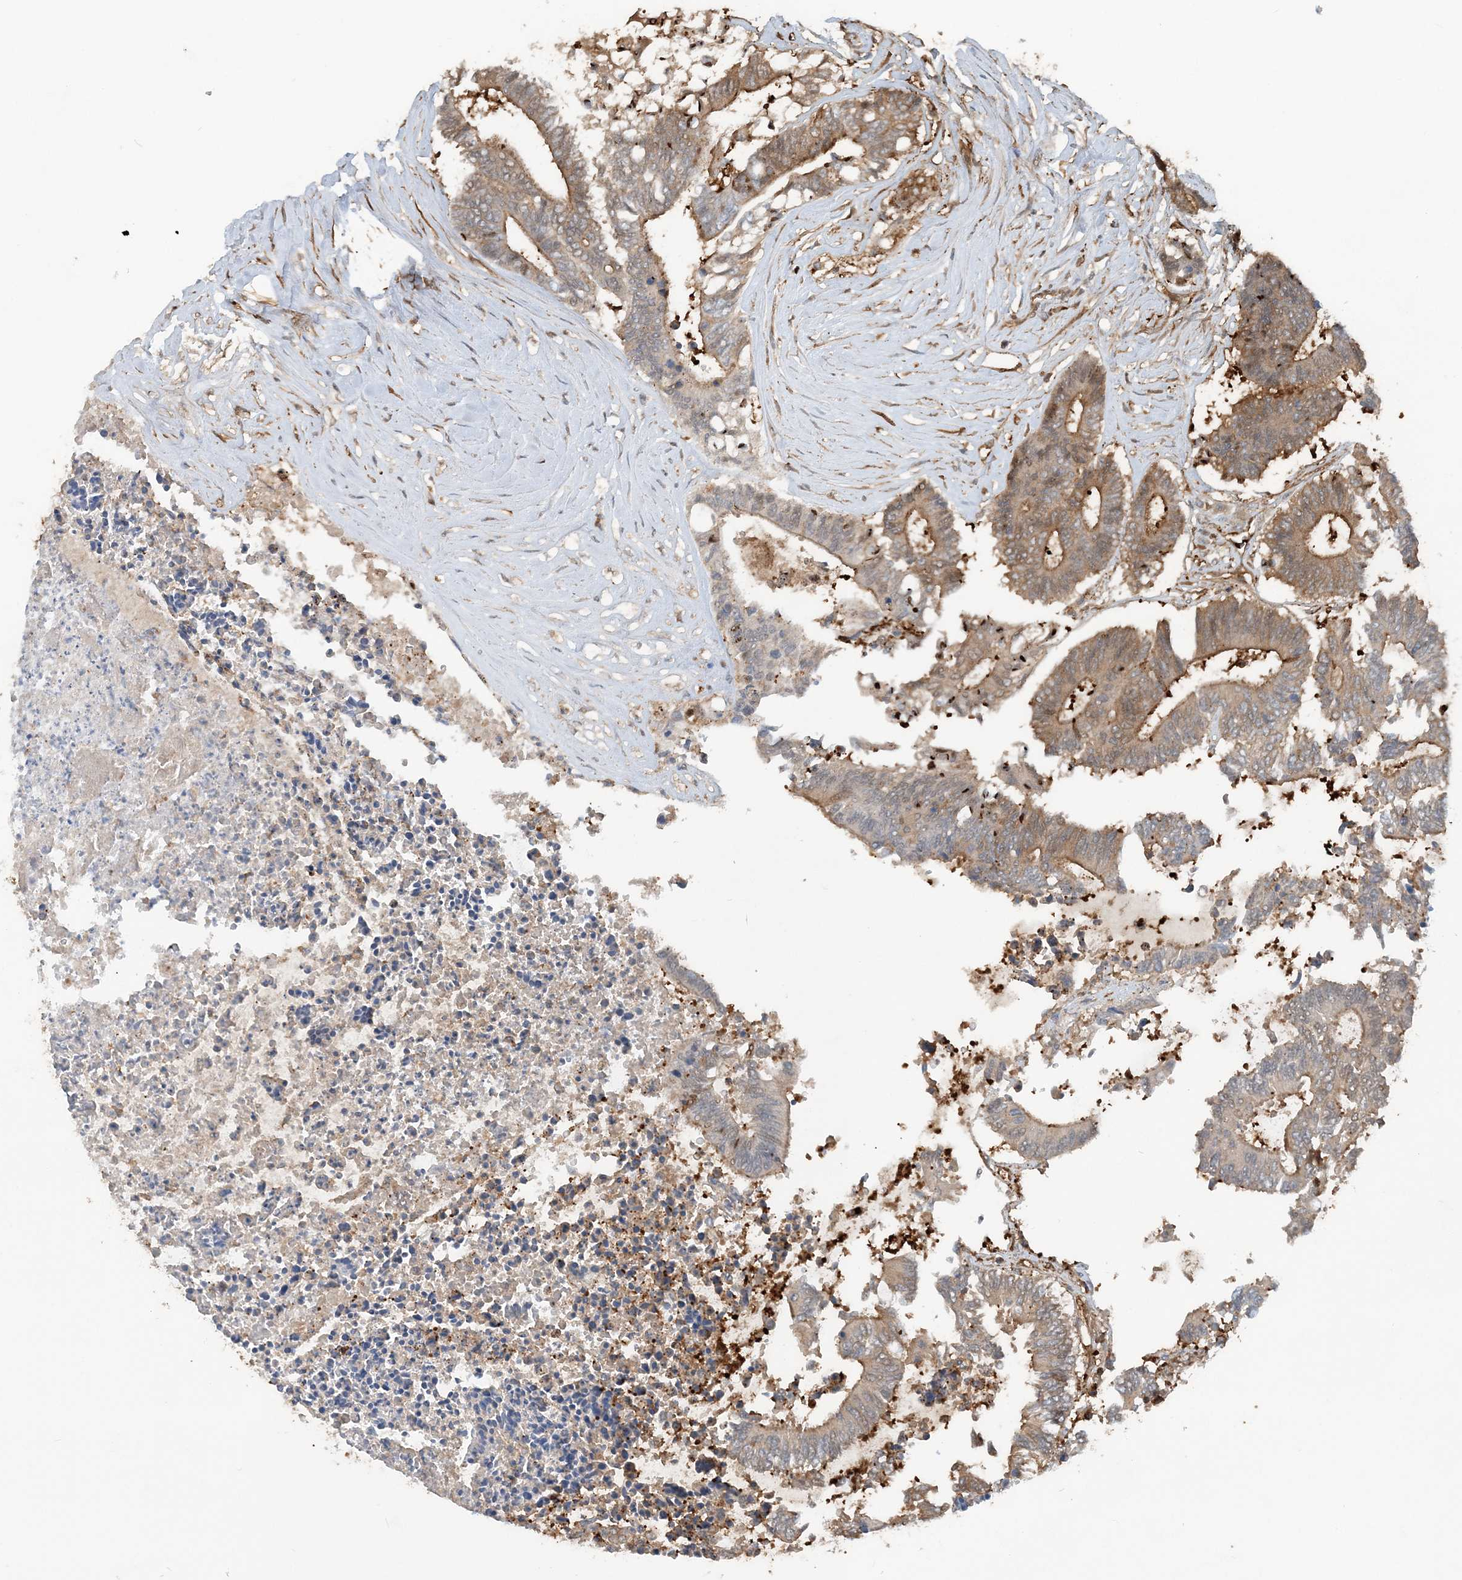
{"staining": {"intensity": "moderate", "quantity": "25%-75%", "location": "cytoplasmic/membranous"}, "tissue": "colorectal cancer", "cell_type": "Tumor cells", "image_type": "cancer", "snomed": [{"axis": "morphology", "description": "Adenocarcinoma, NOS"}, {"axis": "topography", "description": "Rectum"}], "caption": "Immunohistochemistry (IHC) image of human colorectal adenocarcinoma stained for a protein (brown), which exhibits medium levels of moderate cytoplasmic/membranous expression in about 25%-75% of tumor cells.", "gene": "DSTN", "patient": {"sex": "male", "age": 63}}